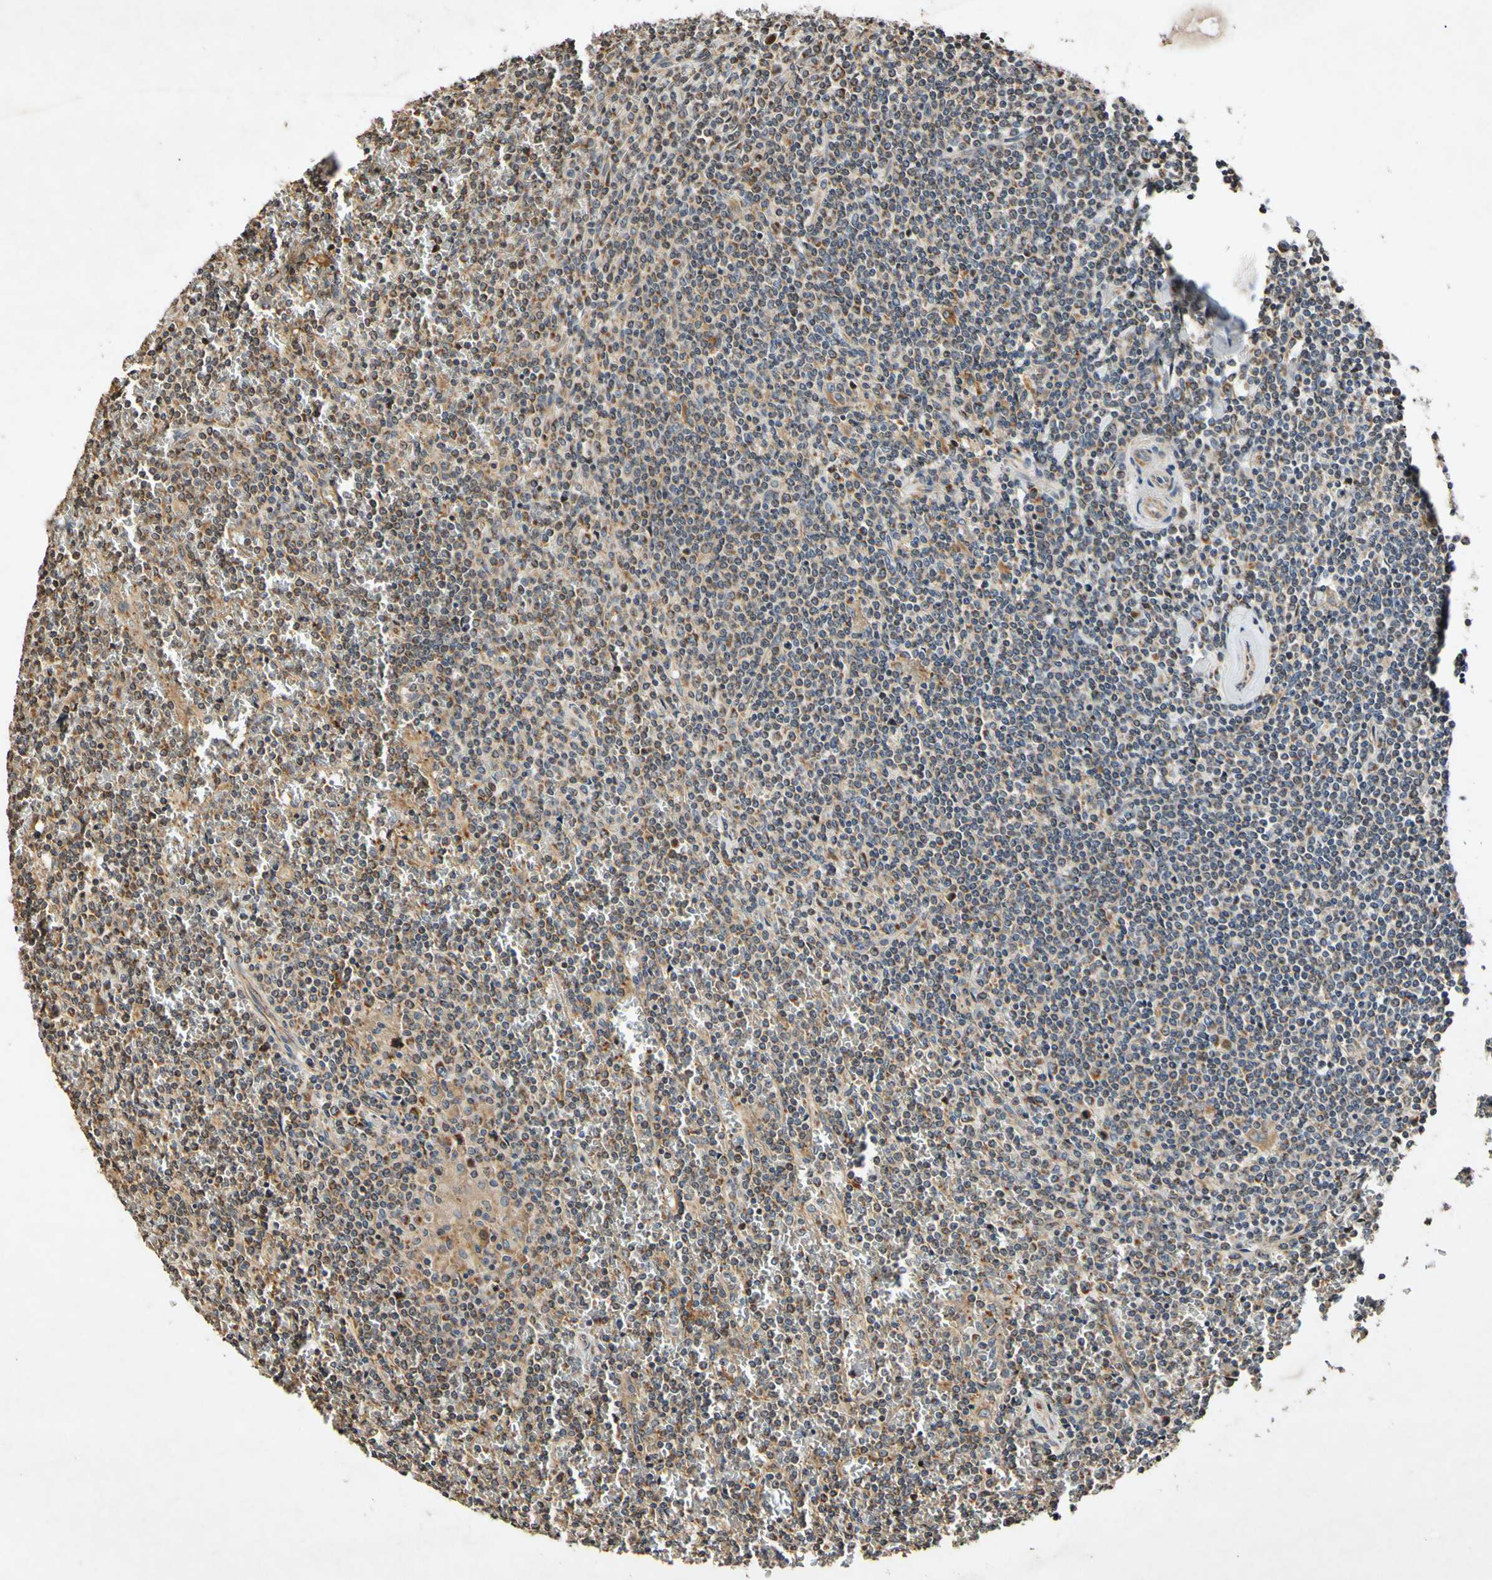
{"staining": {"intensity": "moderate", "quantity": "25%-75%", "location": "cytoplasmic/membranous"}, "tissue": "lymphoma", "cell_type": "Tumor cells", "image_type": "cancer", "snomed": [{"axis": "morphology", "description": "Malignant lymphoma, non-Hodgkin's type, Low grade"}, {"axis": "topography", "description": "Spleen"}], "caption": "Immunohistochemistry (IHC) of human lymphoma displays medium levels of moderate cytoplasmic/membranous expression in approximately 25%-75% of tumor cells.", "gene": "PLAT", "patient": {"sex": "female", "age": 19}}